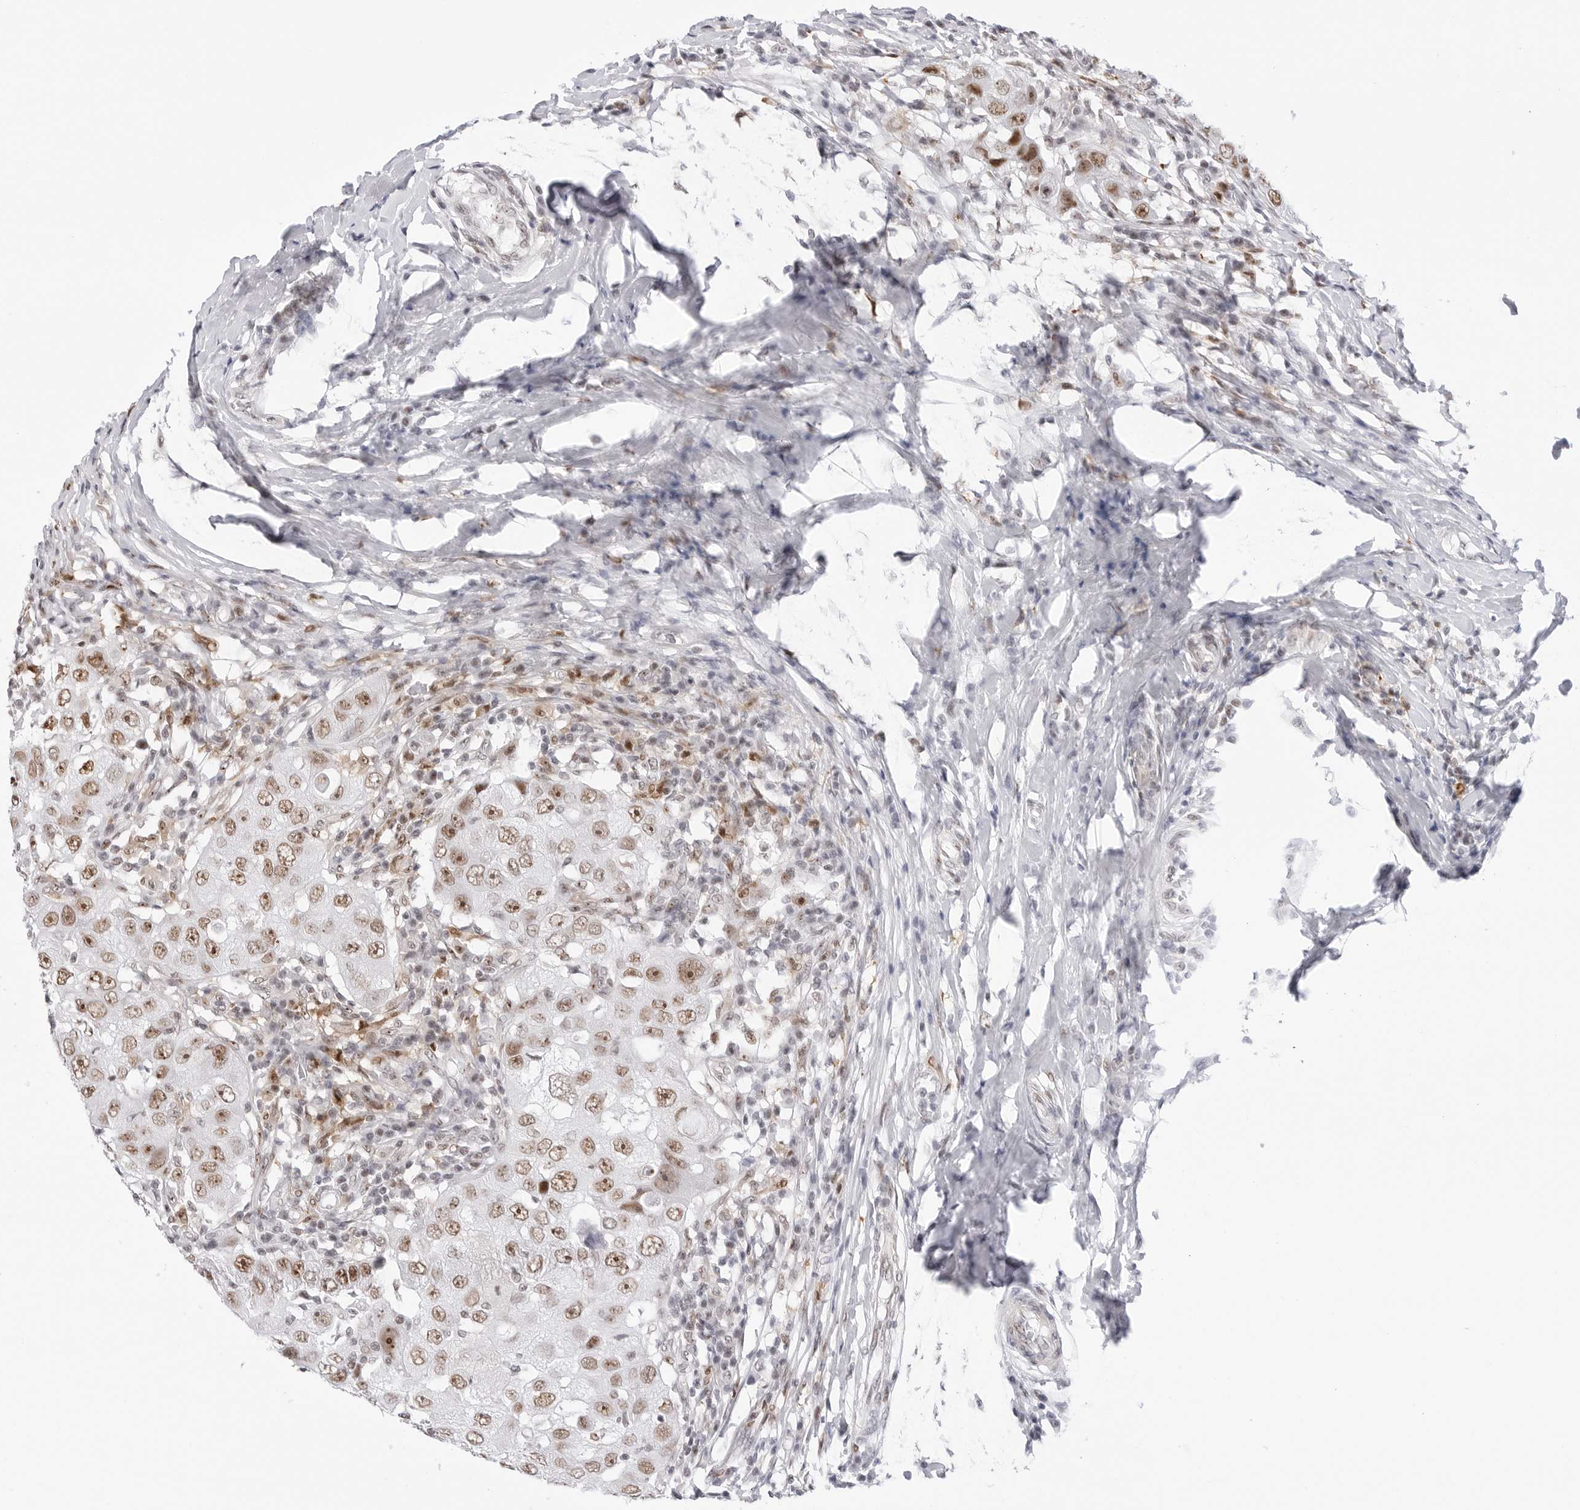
{"staining": {"intensity": "moderate", "quantity": ">75%", "location": "nuclear"}, "tissue": "breast cancer", "cell_type": "Tumor cells", "image_type": "cancer", "snomed": [{"axis": "morphology", "description": "Duct carcinoma"}, {"axis": "topography", "description": "Breast"}], "caption": "This is a photomicrograph of immunohistochemistry staining of breast cancer (intraductal carcinoma), which shows moderate positivity in the nuclear of tumor cells.", "gene": "C1orf162", "patient": {"sex": "female", "age": 27}}